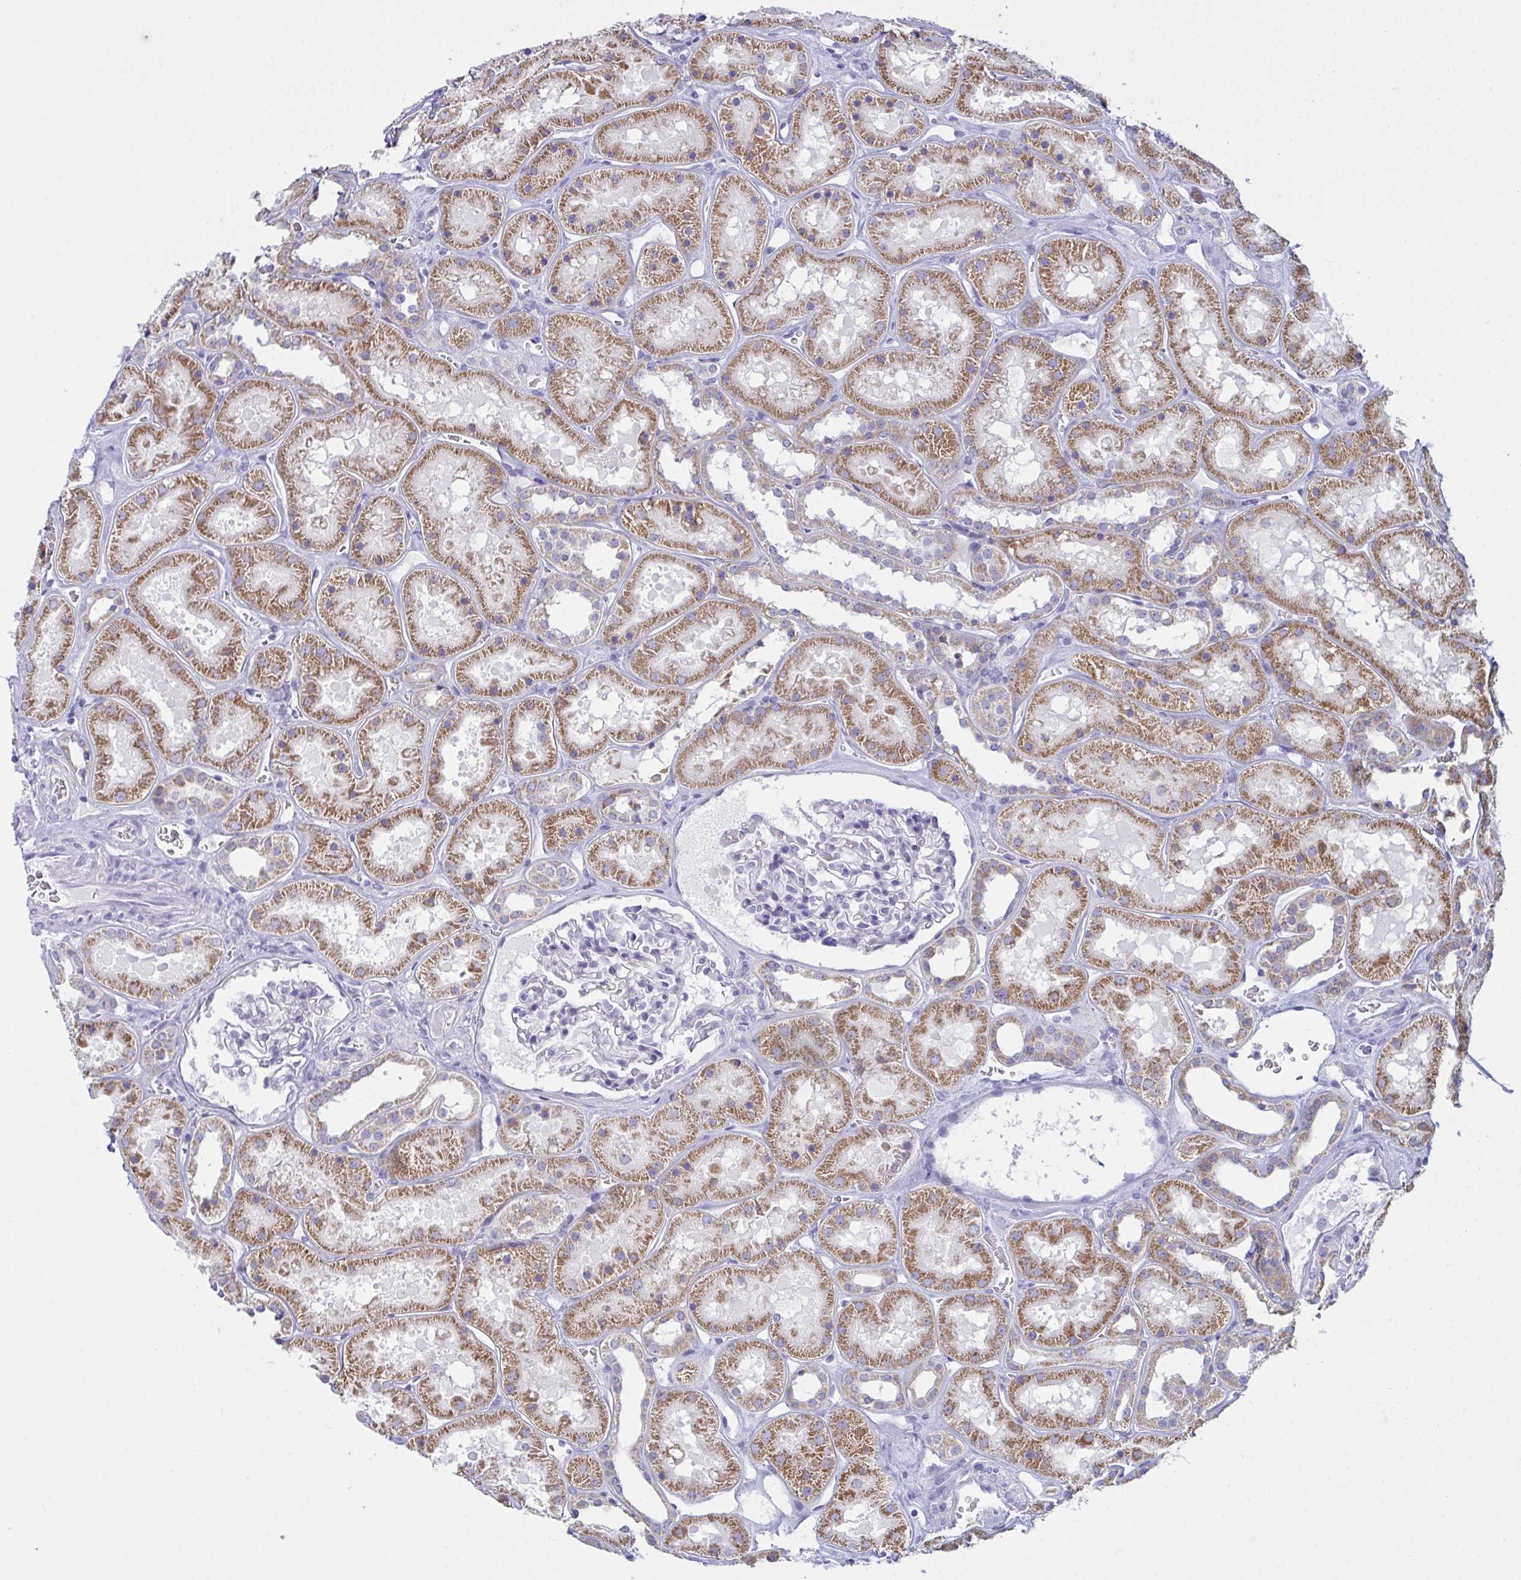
{"staining": {"intensity": "negative", "quantity": "none", "location": "none"}, "tissue": "kidney", "cell_type": "Cells in glomeruli", "image_type": "normal", "snomed": [{"axis": "morphology", "description": "Normal tissue, NOS"}, {"axis": "topography", "description": "Kidney"}], "caption": "DAB immunohistochemical staining of benign human kidney displays no significant expression in cells in glomeruli.", "gene": "BBS1", "patient": {"sex": "female", "age": 41}}